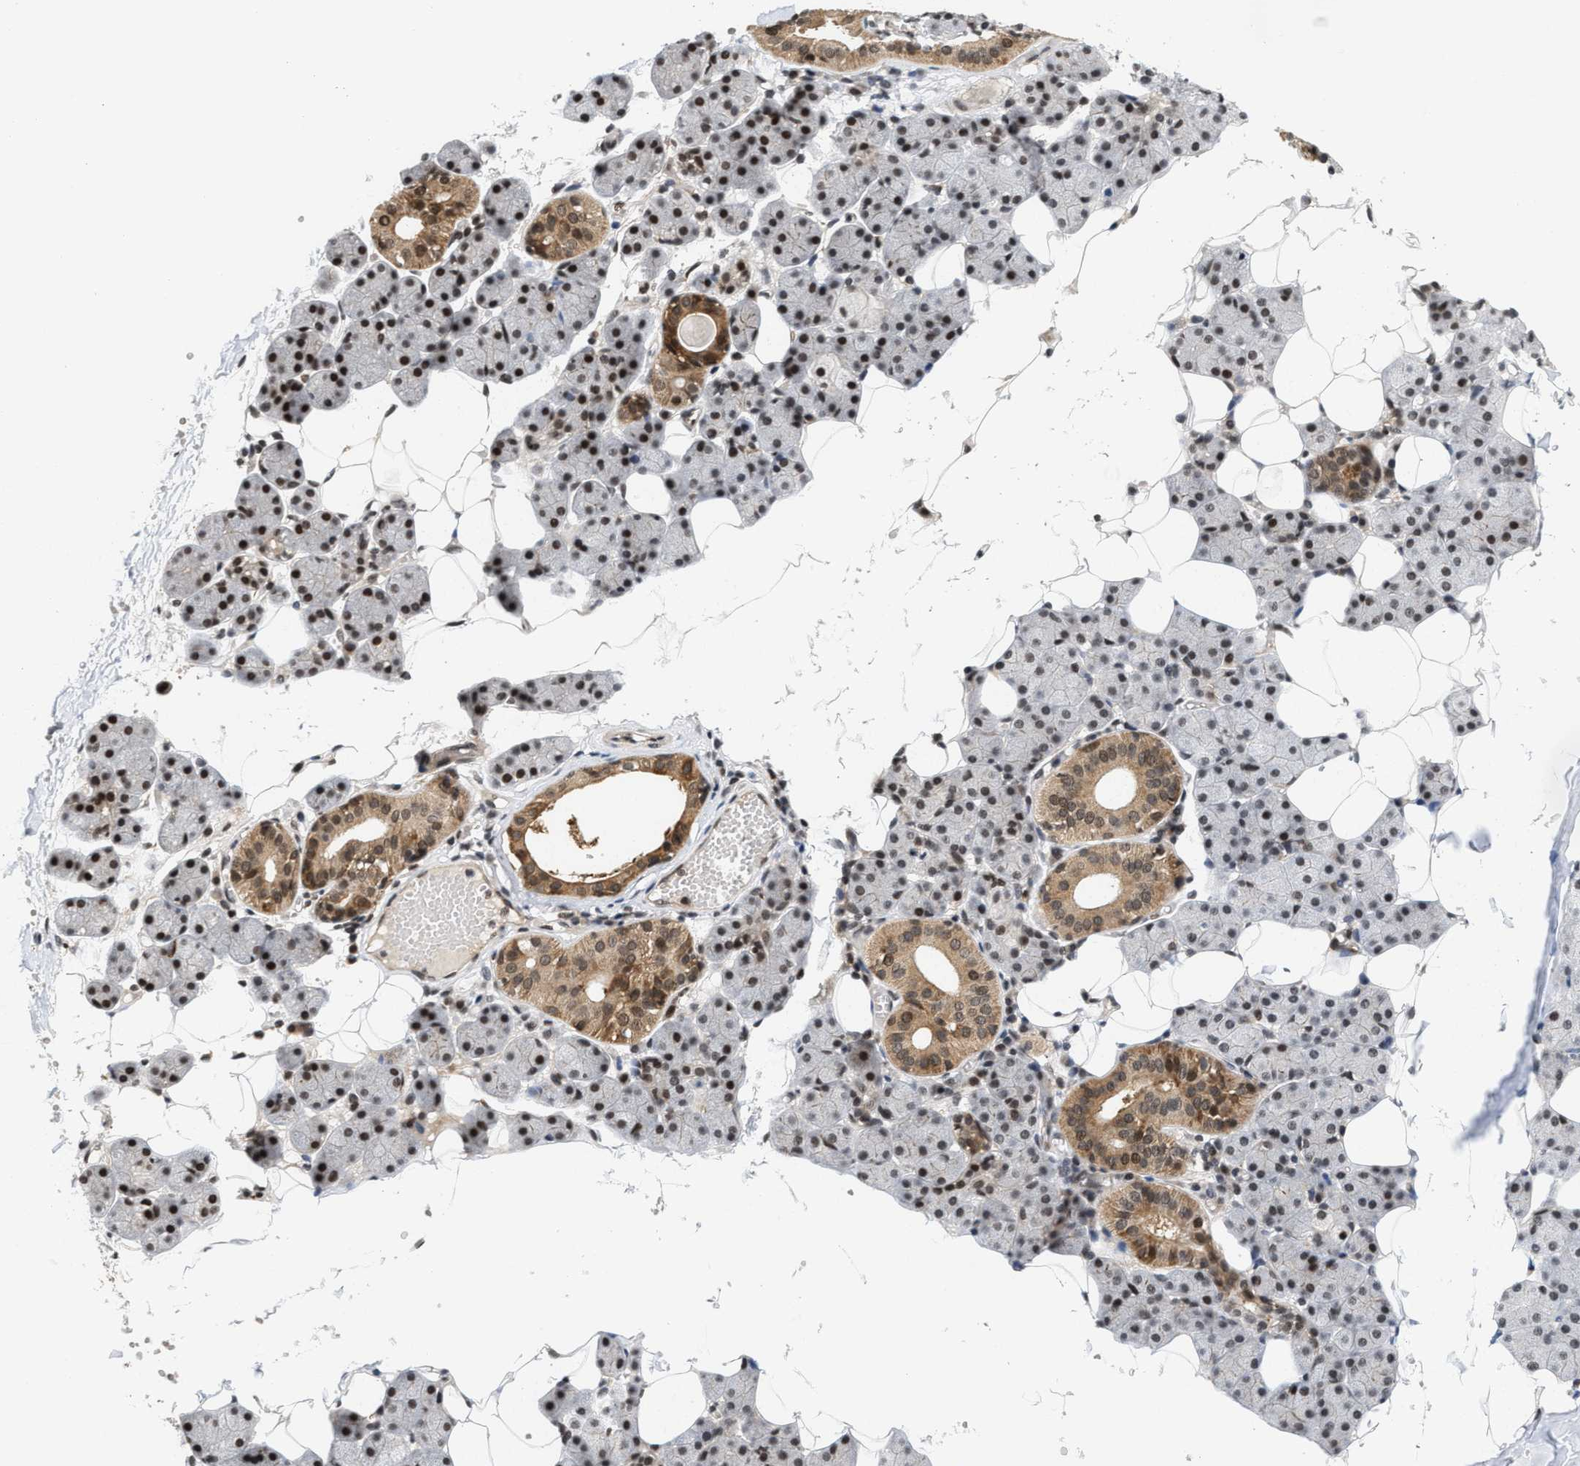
{"staining": {"intensity": "strong", "quantity": ">75%", "location": "cytoplasmic/membranous,nuclear"}, "tissue": "salivary gland", "cell_type": "Glandular cells", "image_type": "normal", "snomed": [{"axis": "morphology", "description": "Normal tissue, NOS"}, {"axis": "topography", "description": "Salivary gland"}], "caption": "Immunohistochemistry of unremarkable human salivary gland reveals high levels of strong cytoplasmic/membranous,nuclear expression in approximately >75% of glandular cells. The staining was performed using DAB (3,3'-diaminobenzidine) to visualize the protein expression in brown, while the nuclei were stained in blue with hematoxylin (Magnification: 20x).", "gene": "ANKRD6", "patient": {"sex": "female", "age": 33}}